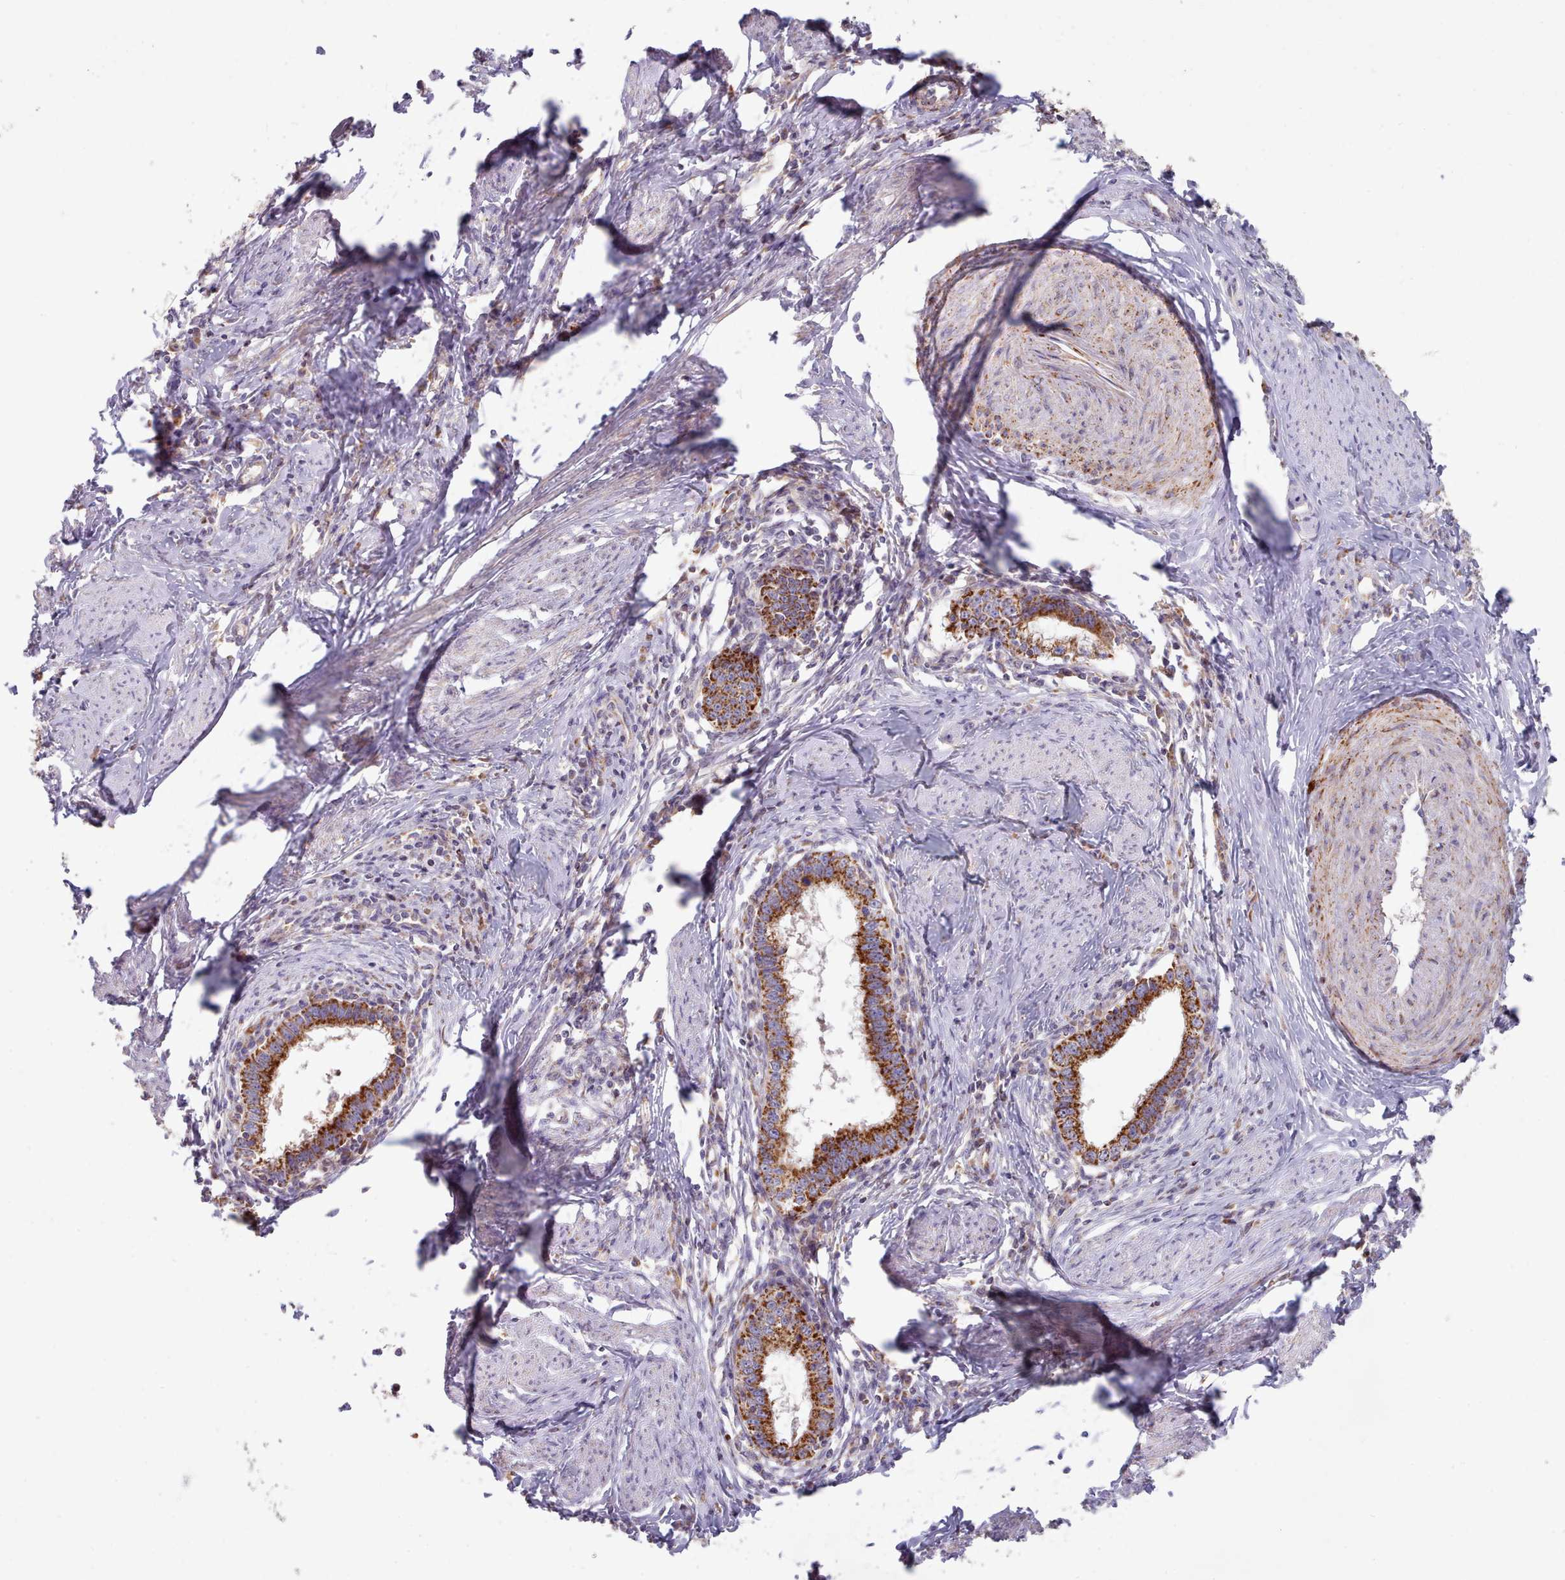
{"staining": {"intensity": "strong", "quantity": ">75%", "location": "cytoplasmic/membranous"}, "tissue": "cervical cancer", "cell_type": "Tumor cells", "image_type": "cancer", "snomed": [{"axis": "morphology", "description": "Adenocarcinoma, NOS"}, {"axis": "topography", "description": "Cervix"}], "caption": "Immunohistochemical staining of cervical cancer (adenocarcinoma) demonstrates strong cytoplasmic/membranous protein staining in approximately >75% of tumor cells.", "gene": "HSDL2", "patient": {"sex": "female", "age": 36}}